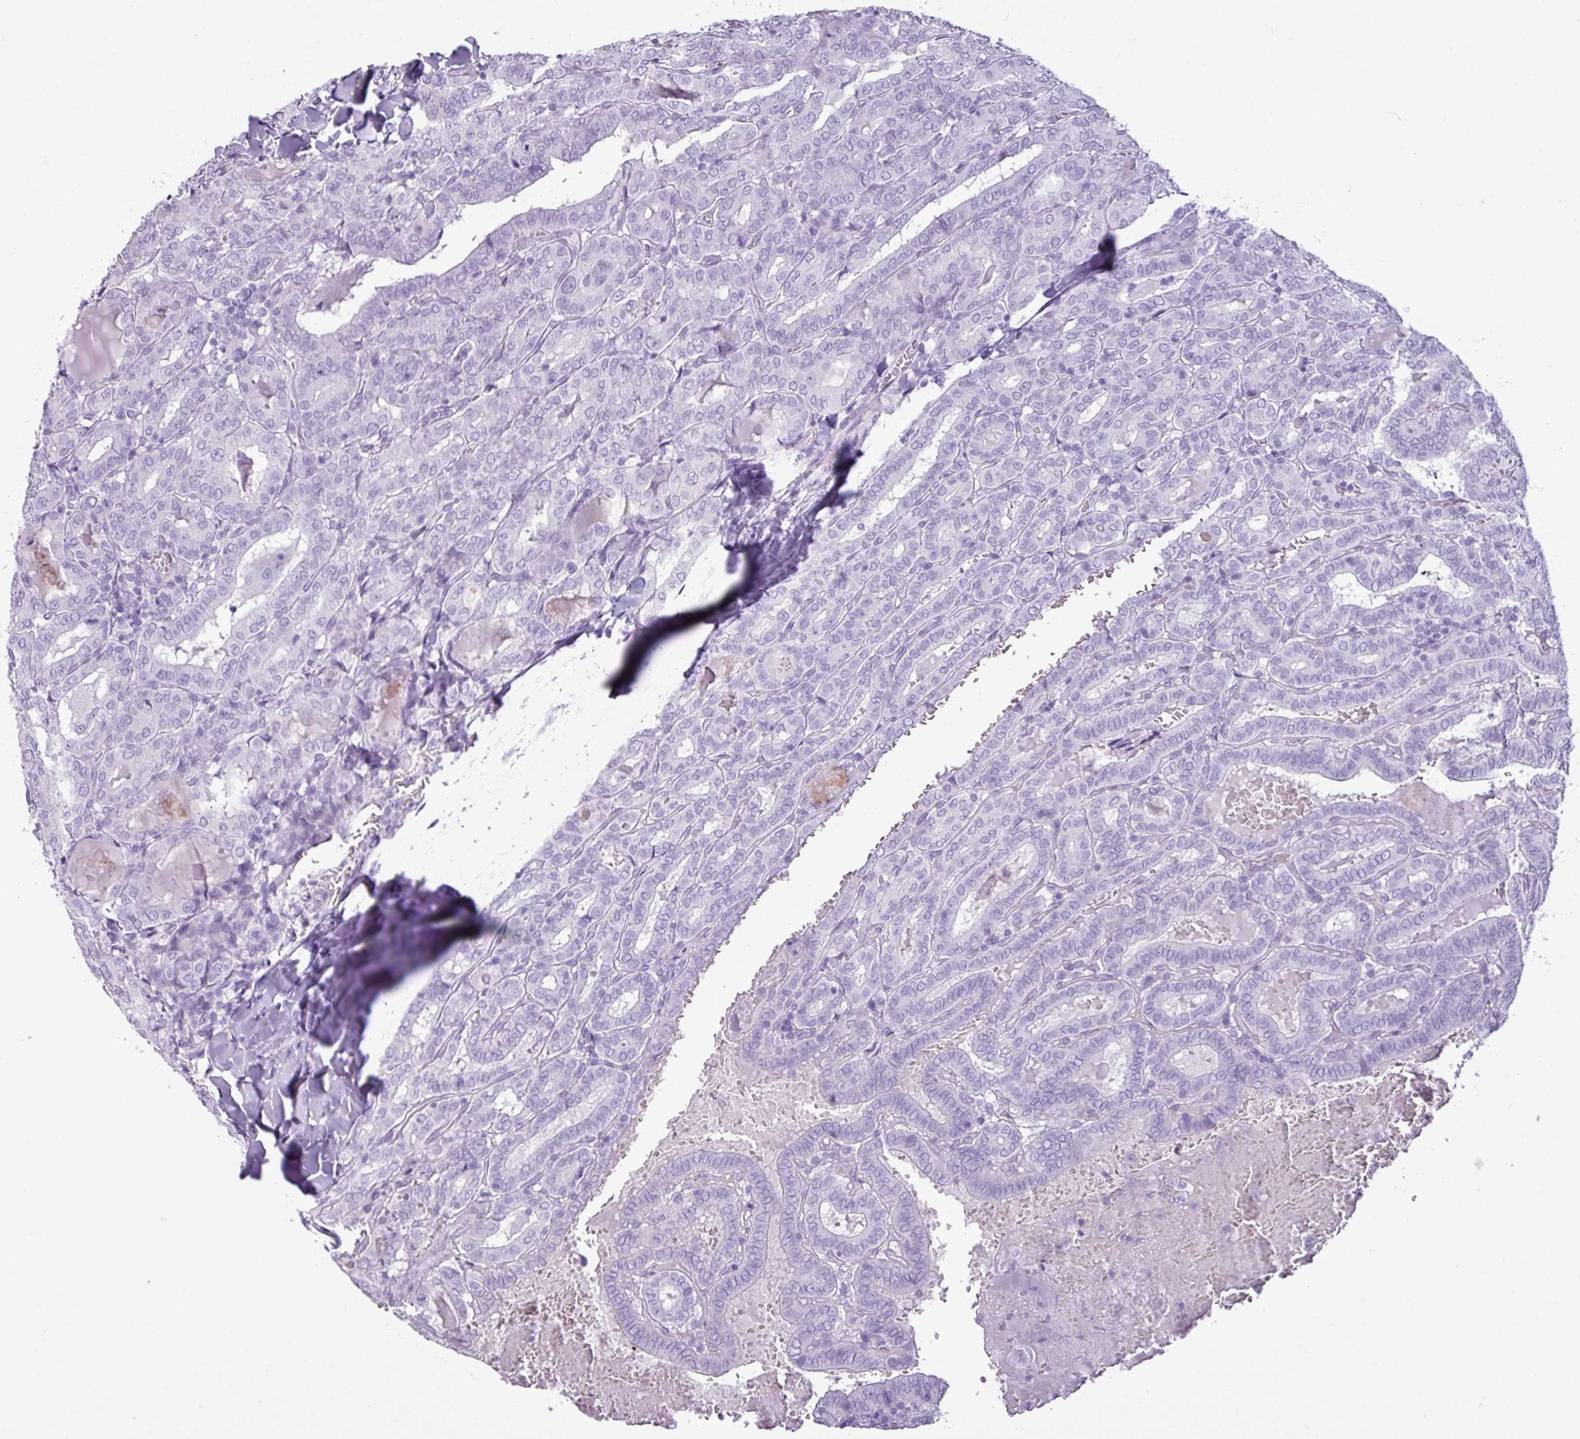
{"staining": {"intensity": "negative", "quantity": "none", "location": "none"}, "tissue": "thyroid cancer", "cell_type": "Tumor cells", "image_type": "cancer", "snomed": [{"axis": "morphology", "description": "Papillary adenocarcinoma, NOS"}, {"axis": "topography", "description": "Thyroid gland"}], "caption": "There is no significant positivity in tumor cells of thyroid cancer (papillary adenocarcinoma).", "gene": "AMY1B", "patient": {"sex": "female", "age": 72}}